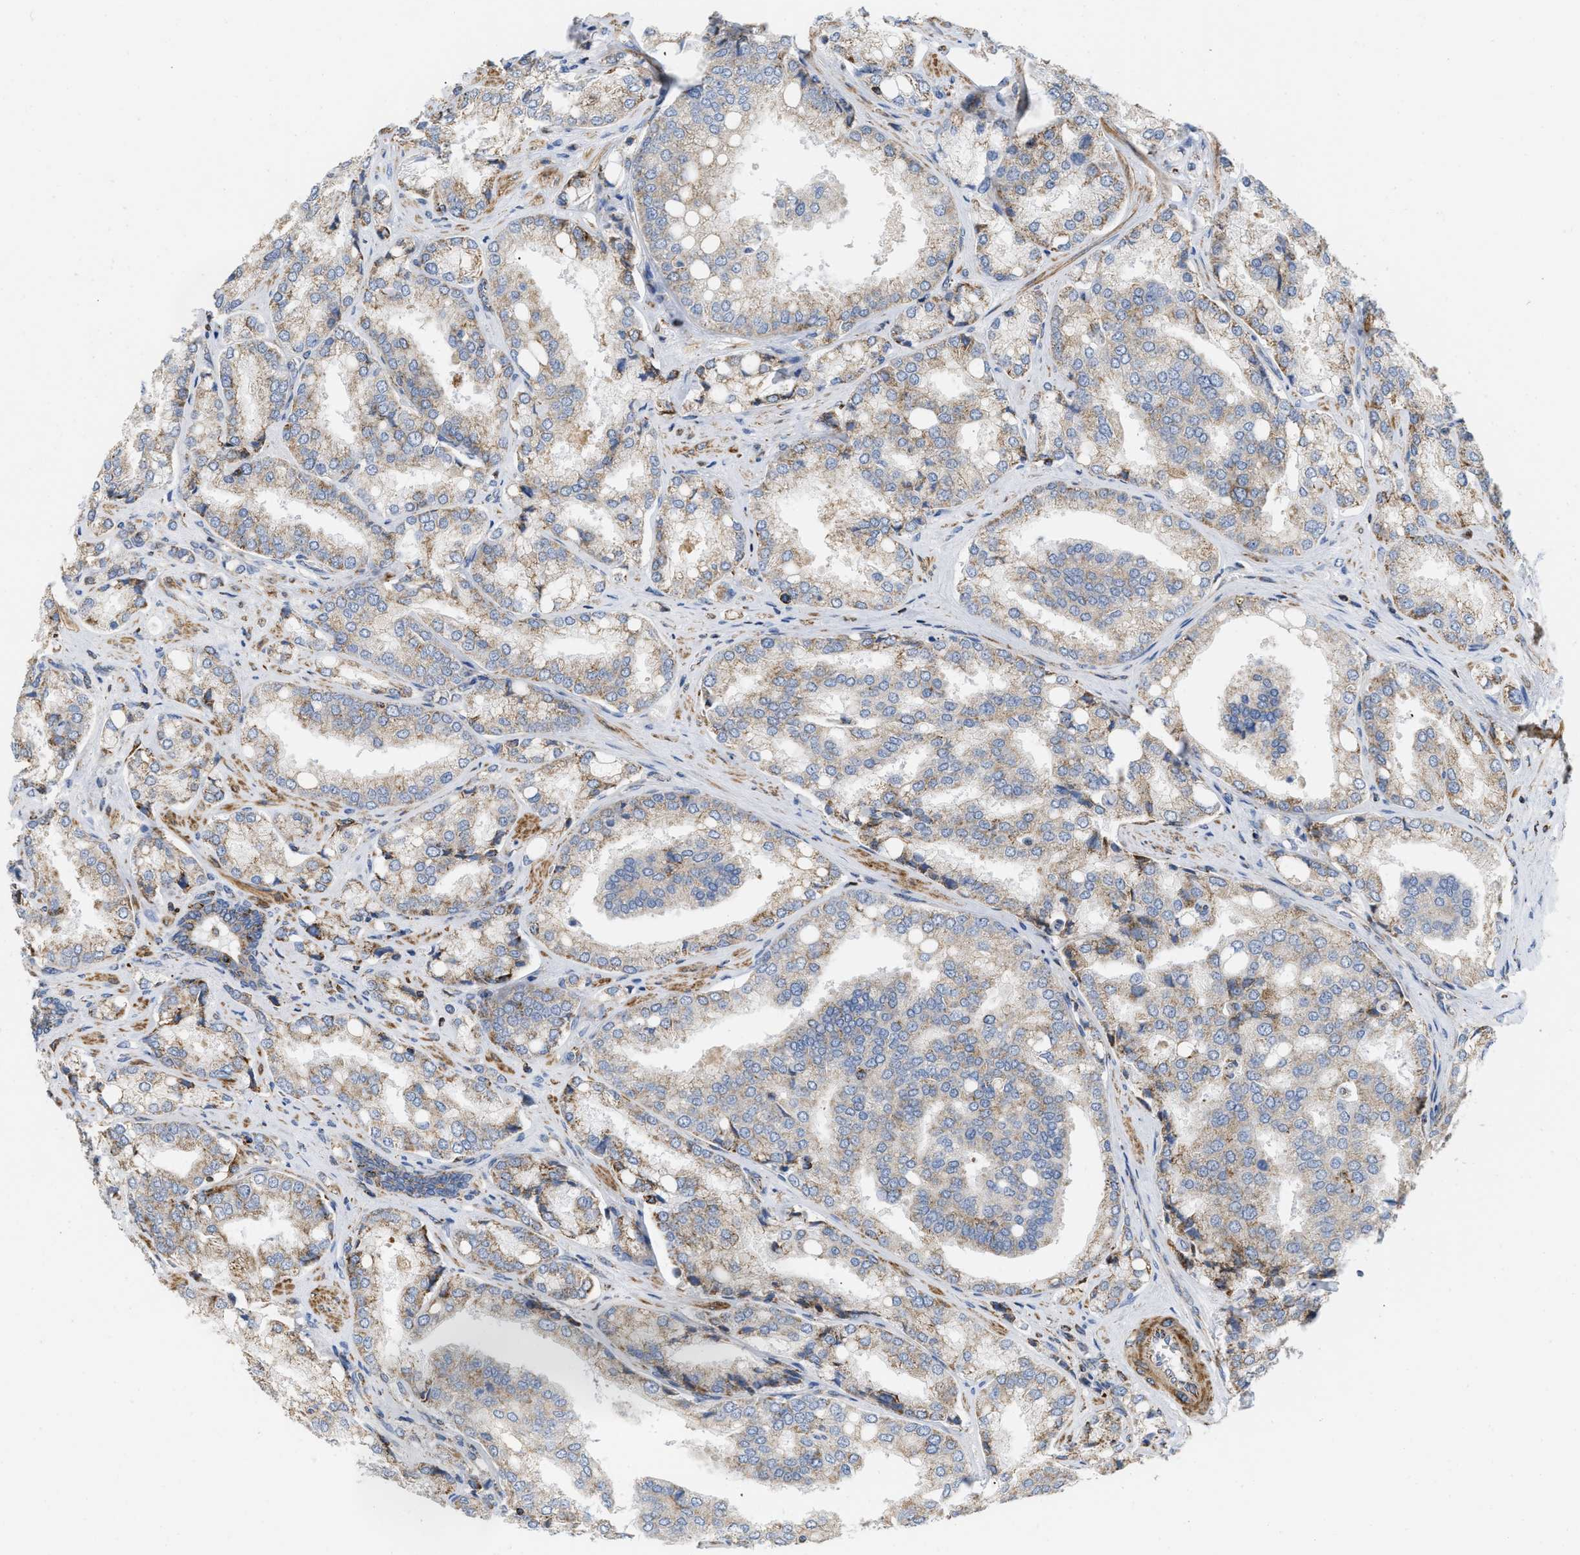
{"staining": {"intensity": "moderate", "quantity": ">75%", "location": "cytoplasmic/membranous"}, "tissue": "prostate cancer", "cell_type": "Tumor cells", "image_type": "cancer", "snomed": [{"axis": "morphology", "description": "Adenocarcinoma, High grade"}, {"axis": "topography", "description": "Prostate"}], "caption": "Tumor cells display medium levels of moderate cytoplasmic/membranous expression in about >75% of cells in prostate cancer (adenocarcinoma (high-grade)). The staining was performed using DAB to visualize the protein expression in brown, while the nuclei were stained in blue with hematoxylin (Magnification: 20x).", "gene": "GRB10", "patient": {"sex": "male", "age": 50}}